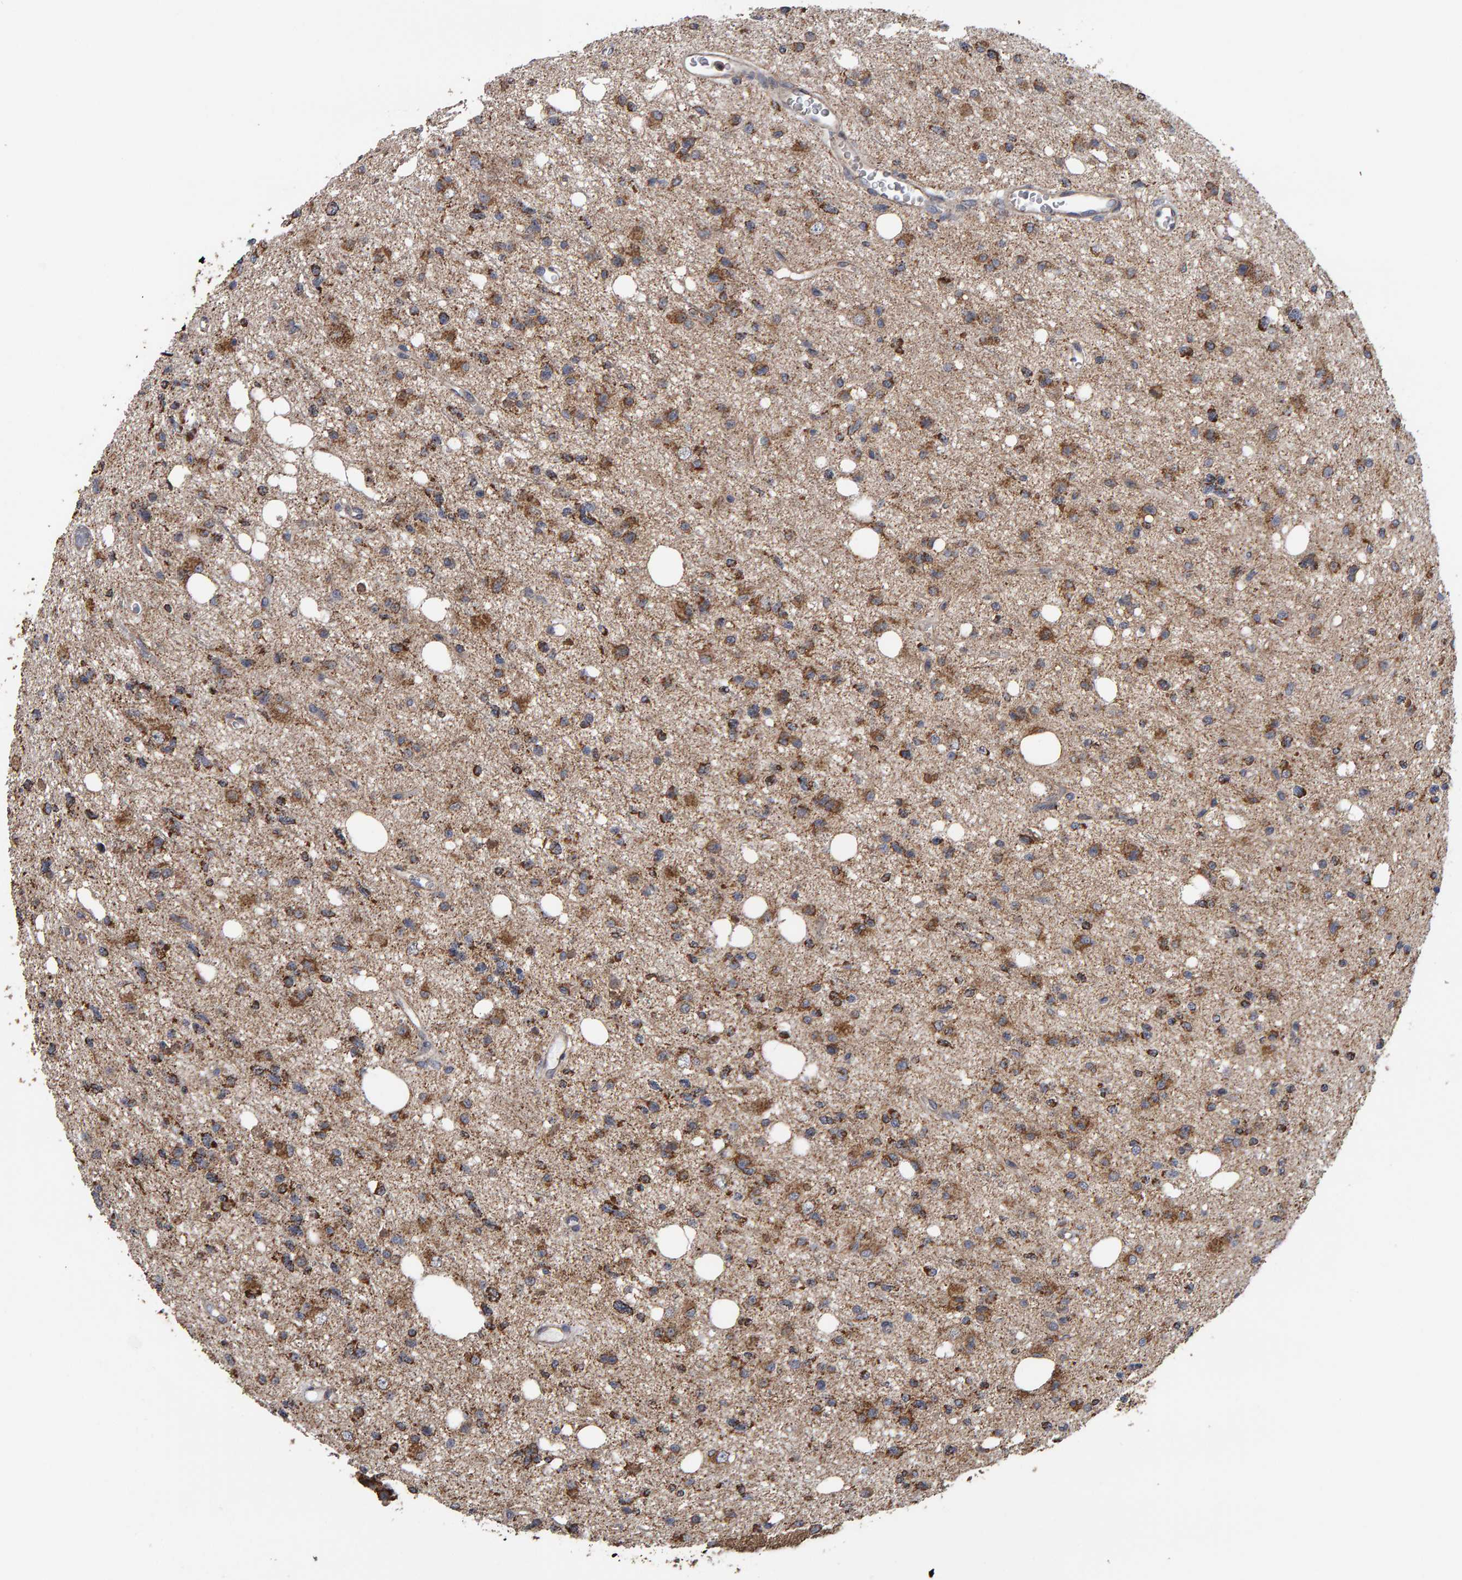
{"staining": {"intensity": "moderate", "quantity": ">75%", "location": "cytoplasmic/membranous"}, "tissue": "glioma", "cell_type": "Tumor cells", "image_type": "cancer", "snomed": [{"axis": "morphology", "description": "Glioma, malignant, High grade"}, {"axis": "topography", "description": "Brain"}], "caption": "Protein staining of glioma tissue reveals moderate cytoplasmic/membranous staining in about >75% of tumor cells. (DAB (3,3'-diaminobenzidine) IHC with brightfield microscopy, high magnification).", "gene": "TOM1L1", "patient": {"sex": "female", "age": 62}}